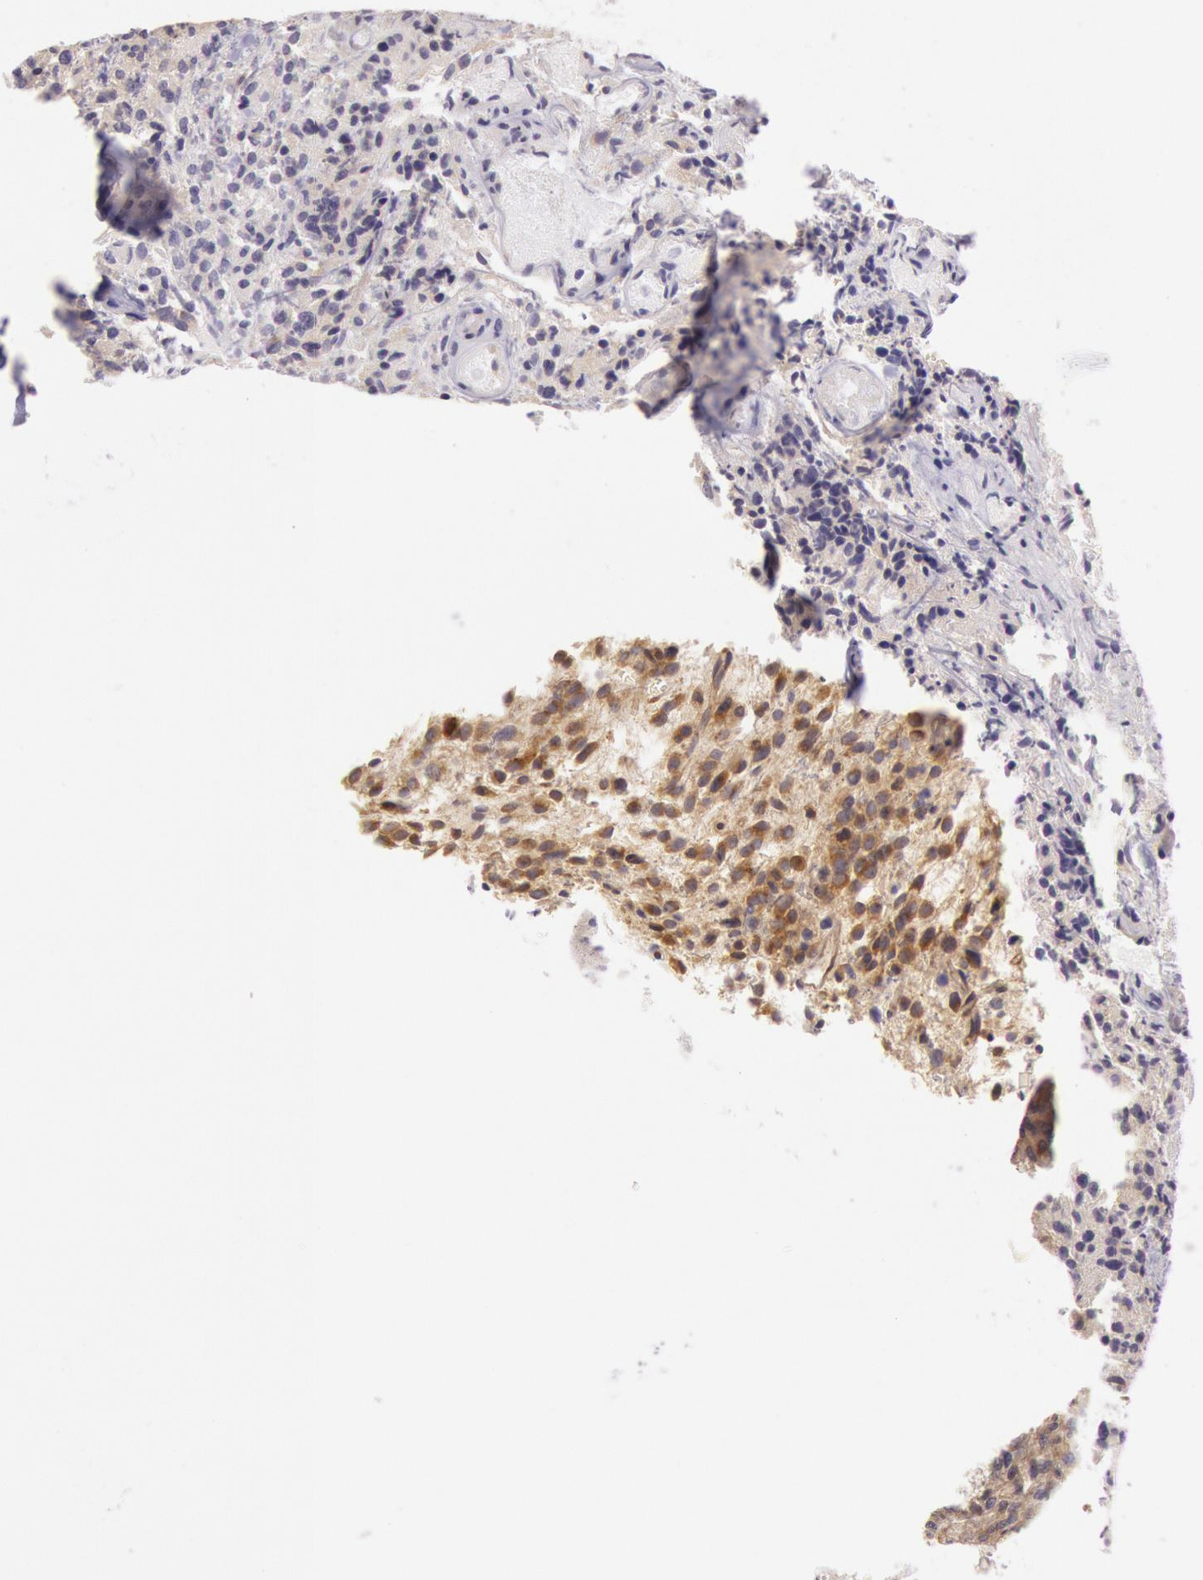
{"staining": {"intensity": "weak", "quantity": "25%-75%", "location": "cytoplasmic/membranous"}, "tissue": "glioma", "cell_type": "Tumor cells", "image_type": "cancer", "snomed": [{"axis": "morphology", "description": "Glioma, malignant, High grade"}, {"axis": "topography", "description": "Brain"}], "caption": "A histopathology image of human malignant glioma (high-grade) stained for a protein shows weak cytoplasmic/membranous brown staining in tumor cells.", "gene": "CHUK", "patient": {"sex": "male", "age": 36}}